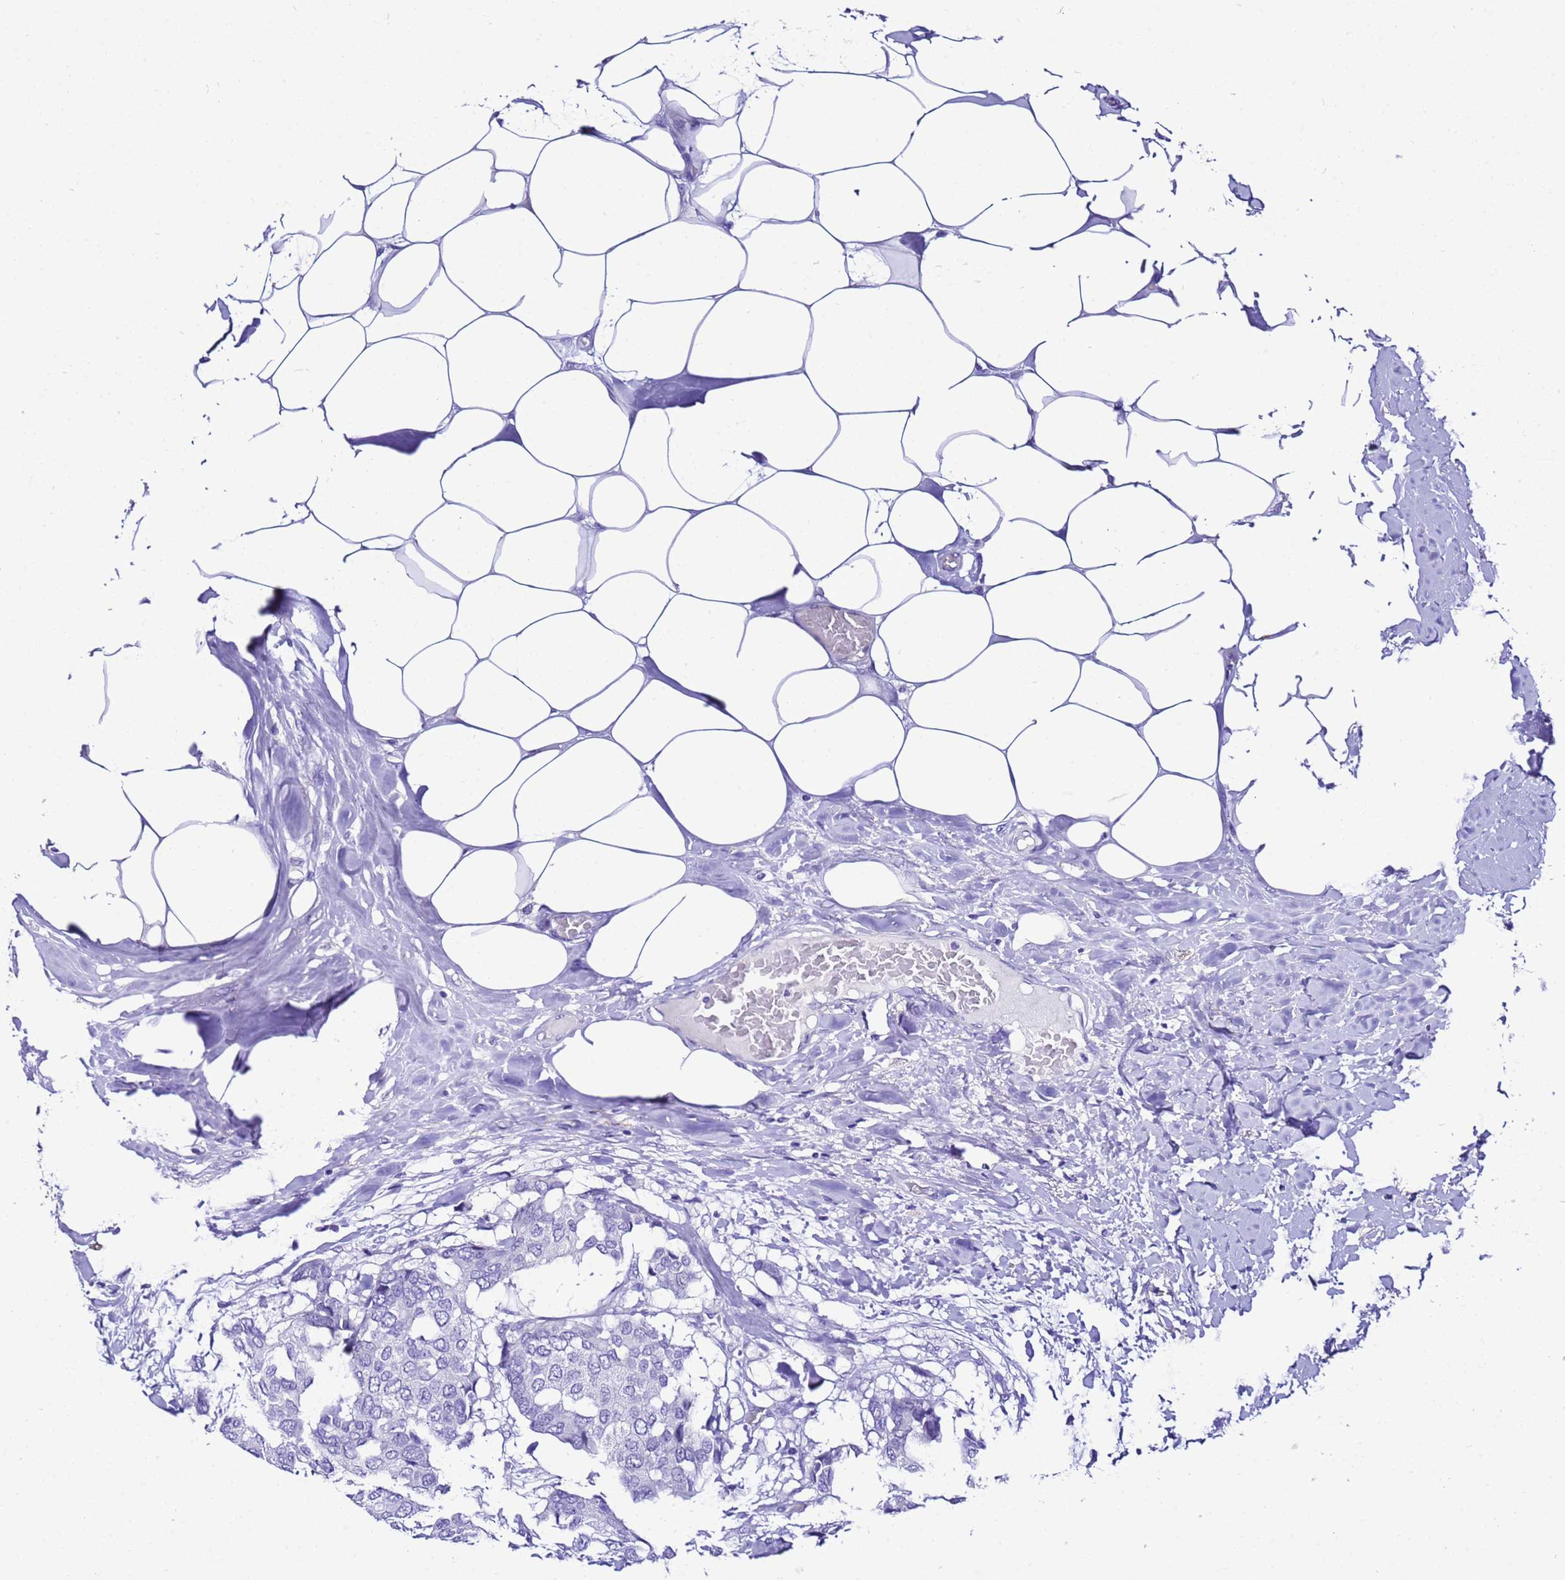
{"staining": {"intensity": "negative", "quantity": "none", "location": "none"}, "tissue": "breast cancer", "cell_type": "Tumor cells", "image_type": "cancer", "snomed": [{"axis": "morphology", "description": "Duct carcinoma"}, {"axis": "topography", "description": "Breast"}], "caption": "IHC photomicrograph of human breast cancer (infiltrating ductal carcinoma) stained for a protein (brown), which displays no positivity in tumor cells.", "gene": "ZNF417", "patient": {"sex": "female", "age": 75}}